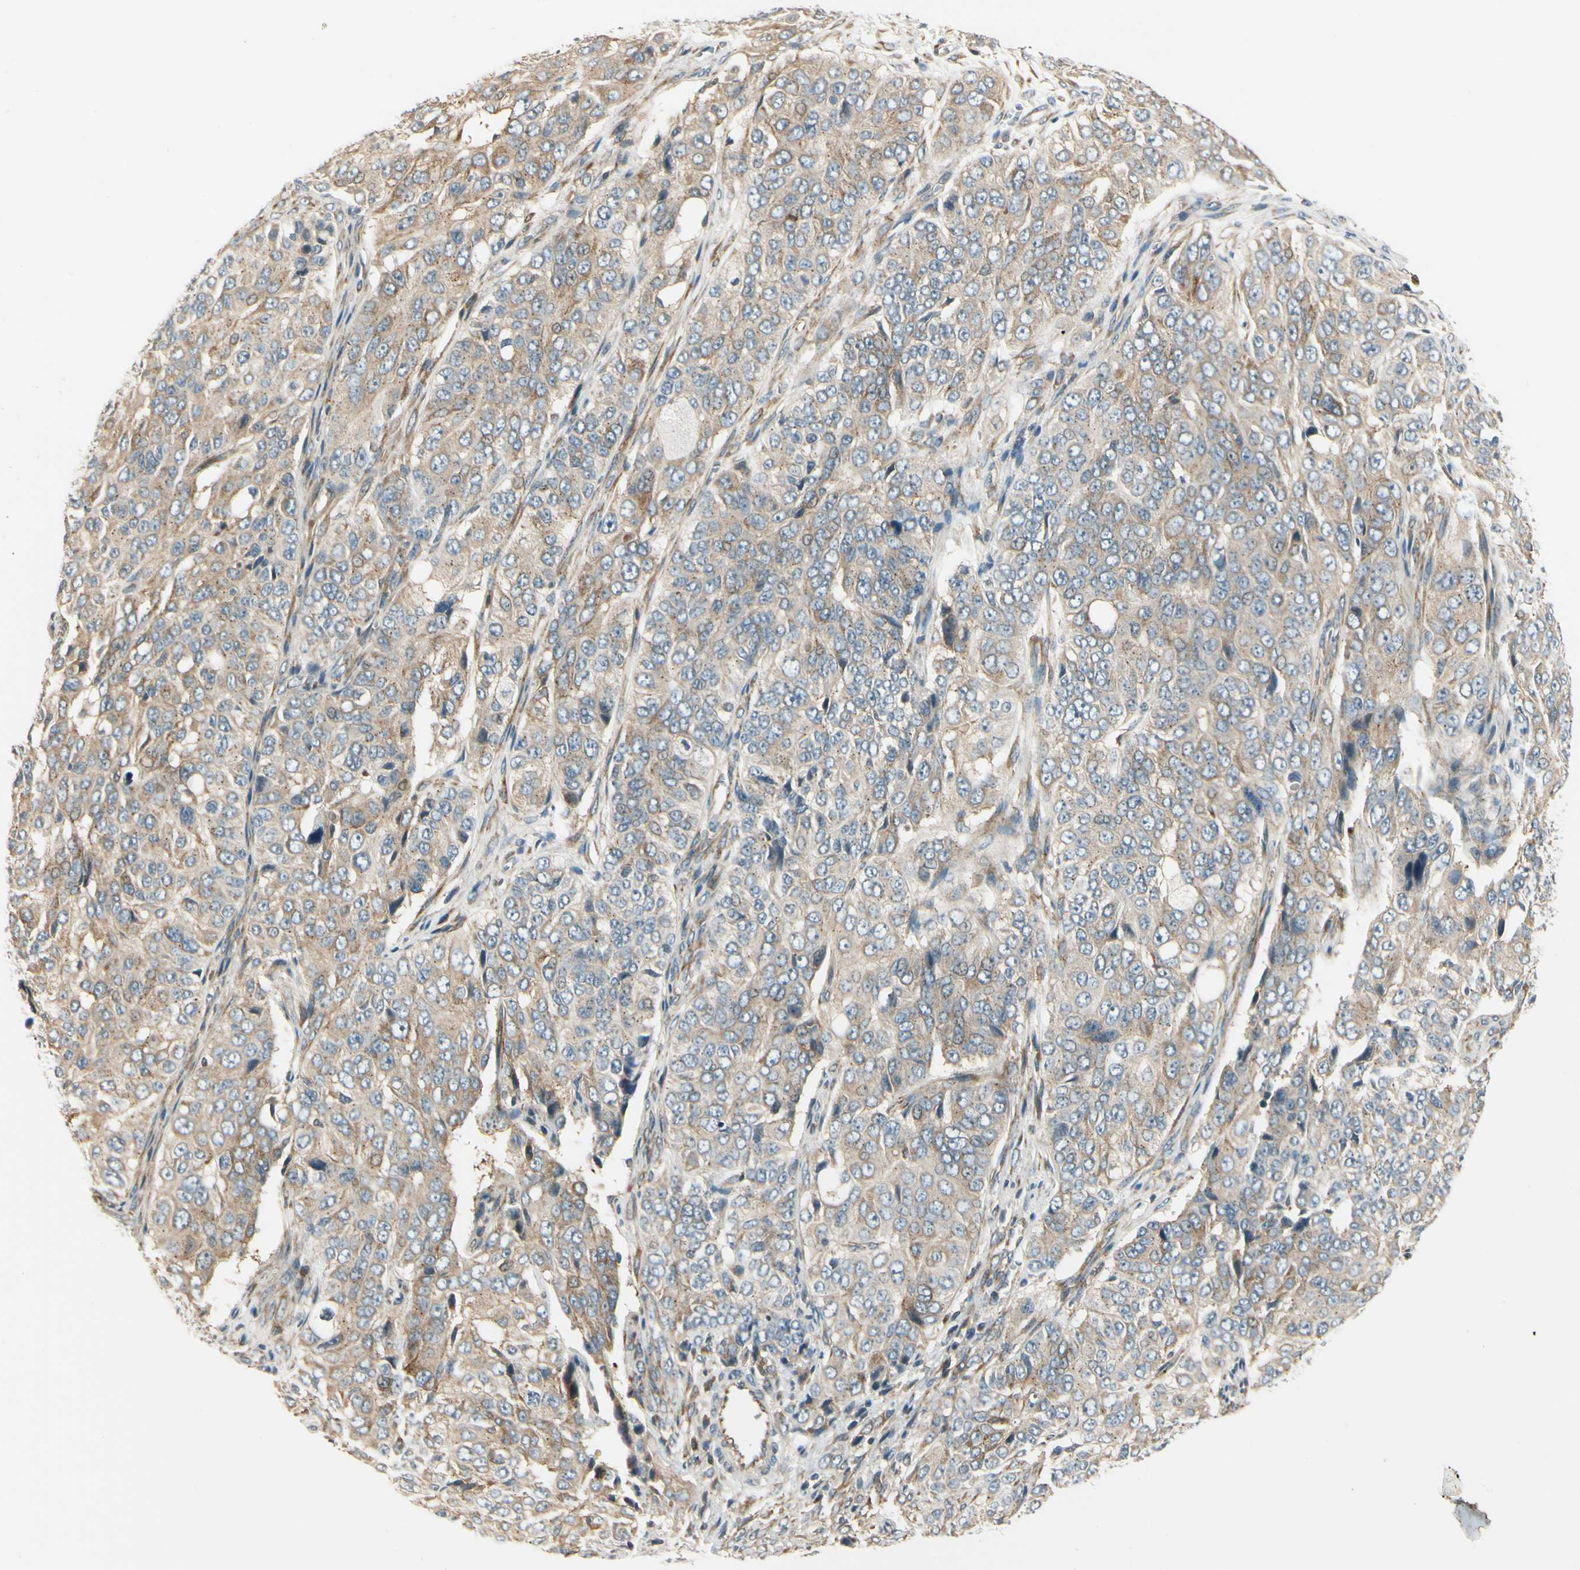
{"staining": {"intensity": "weak", "quantity": ">75%", "location": "cytoplasmic/membranous"}, "tissue": "ovarian cancer", "cell_type": "Tumor cells", "image_type": "cancer", "snomed": [{"axis": "morphology", "description": "Carcinoma, endometroid"}, {"axis": "topography", "description": "Ovary"}], "caption": "A high-resolution image shows immunohistochemistry (IHC) staining of ovarian cancer, which demonstrates weak cytoplasmic/membranous expression in approximately >75% of tumor cells.", "gene": "MANSC1", "patient": {"sex": "female", "age": 51}}